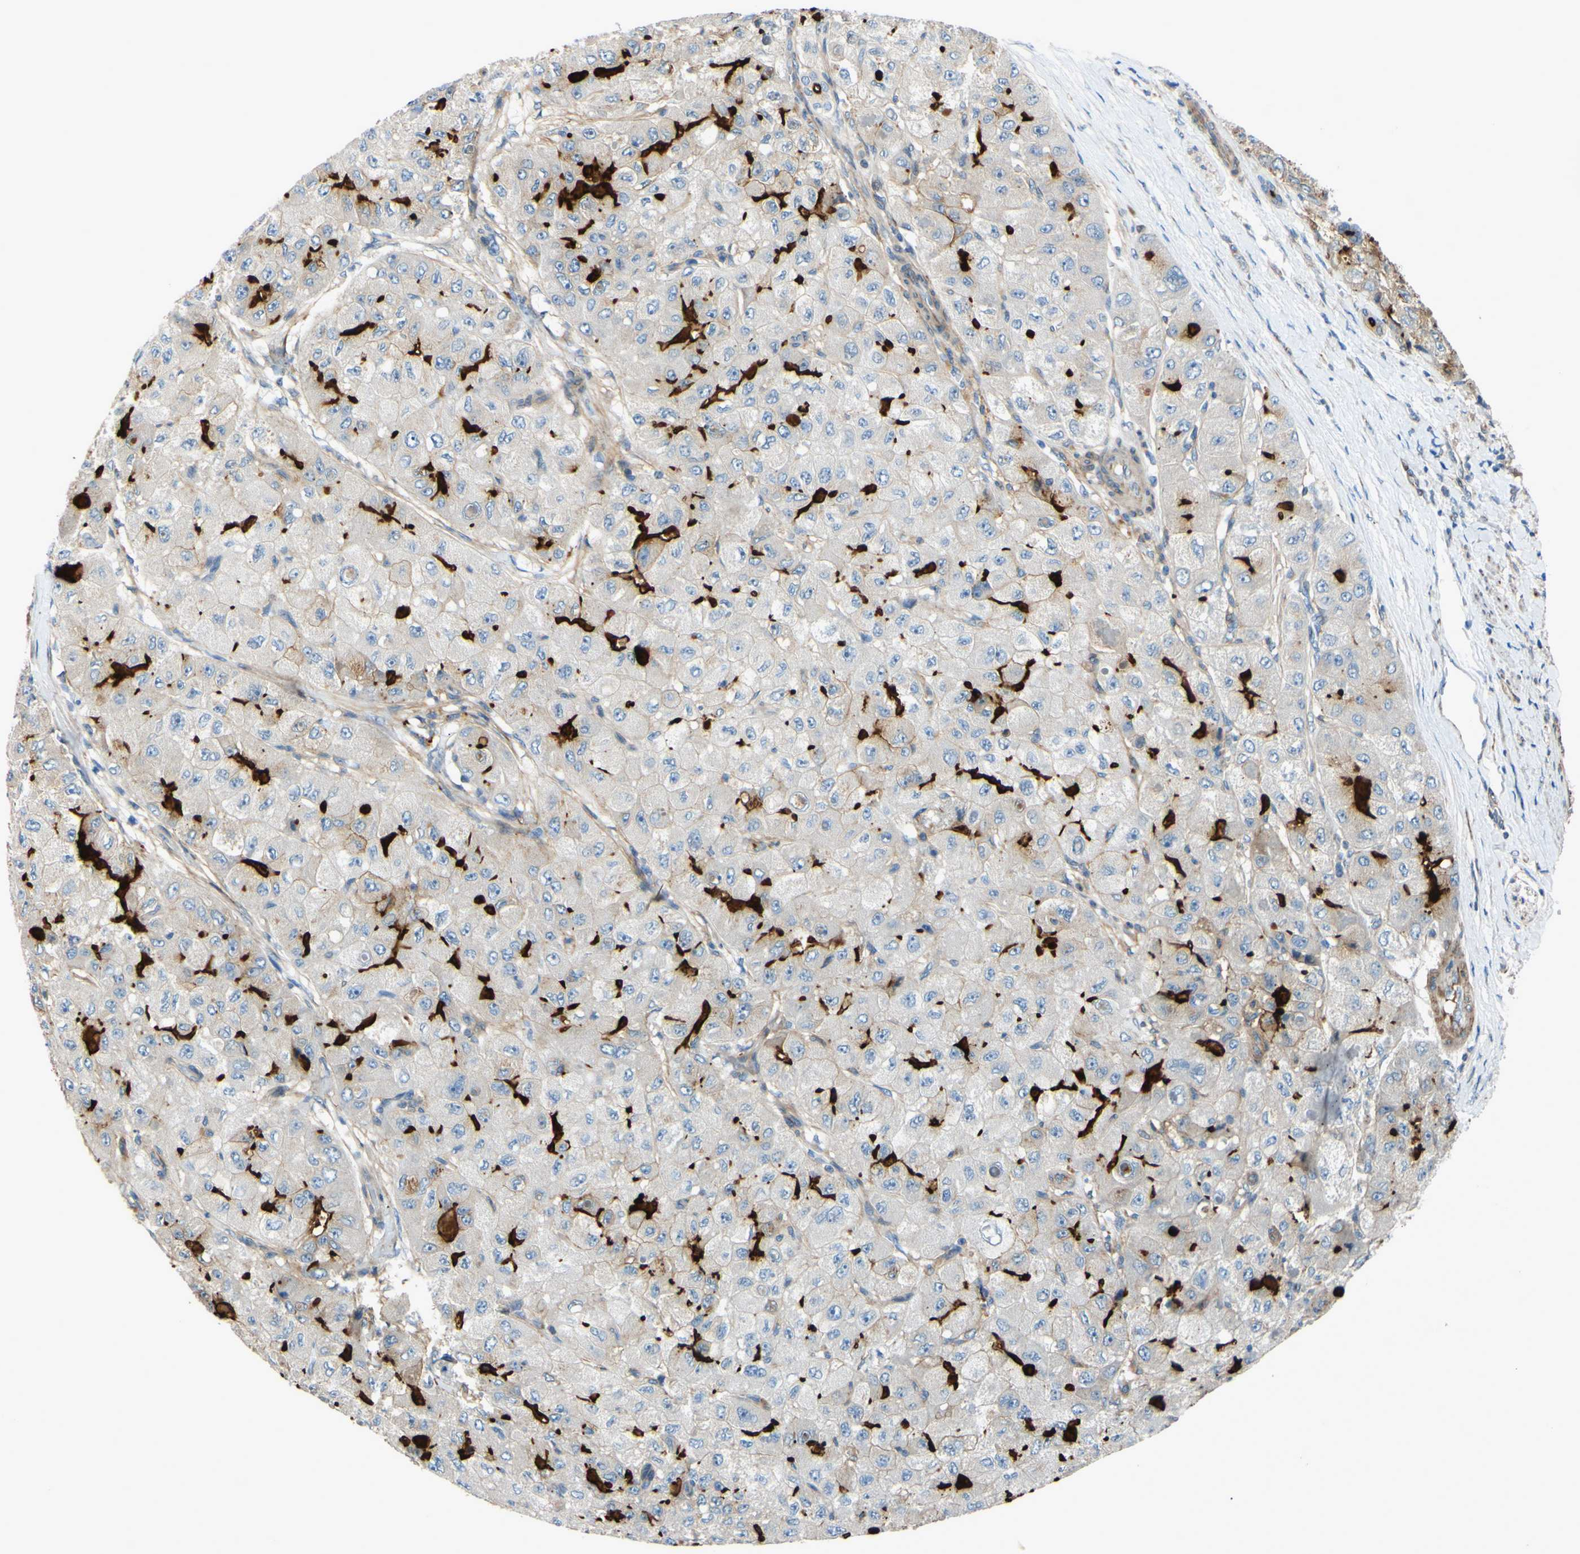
{"staining": {"intensity": "strong", "quantity": "<25%", "location": "cytoplasmic/membranous"}, "tissue": "liver cancer", "cell_type": "Tumor cells", "image_type": "cancer", "snomed": [{"axis": "morphology", "description": "Carcinoma, Hepatocellular, NOS"}, {"axis": "topography", "description": "Liver"}], "caption": "IHC histopathology image of human hepatocellular carcinoma (liver) stained for a protein (brown), which shows medium levels of strong cytoplasmic/membranous expression in about <25% of tumor cells.", "gene": "ARHGAP1", "patient": {"sex": "male", "age": 80}}